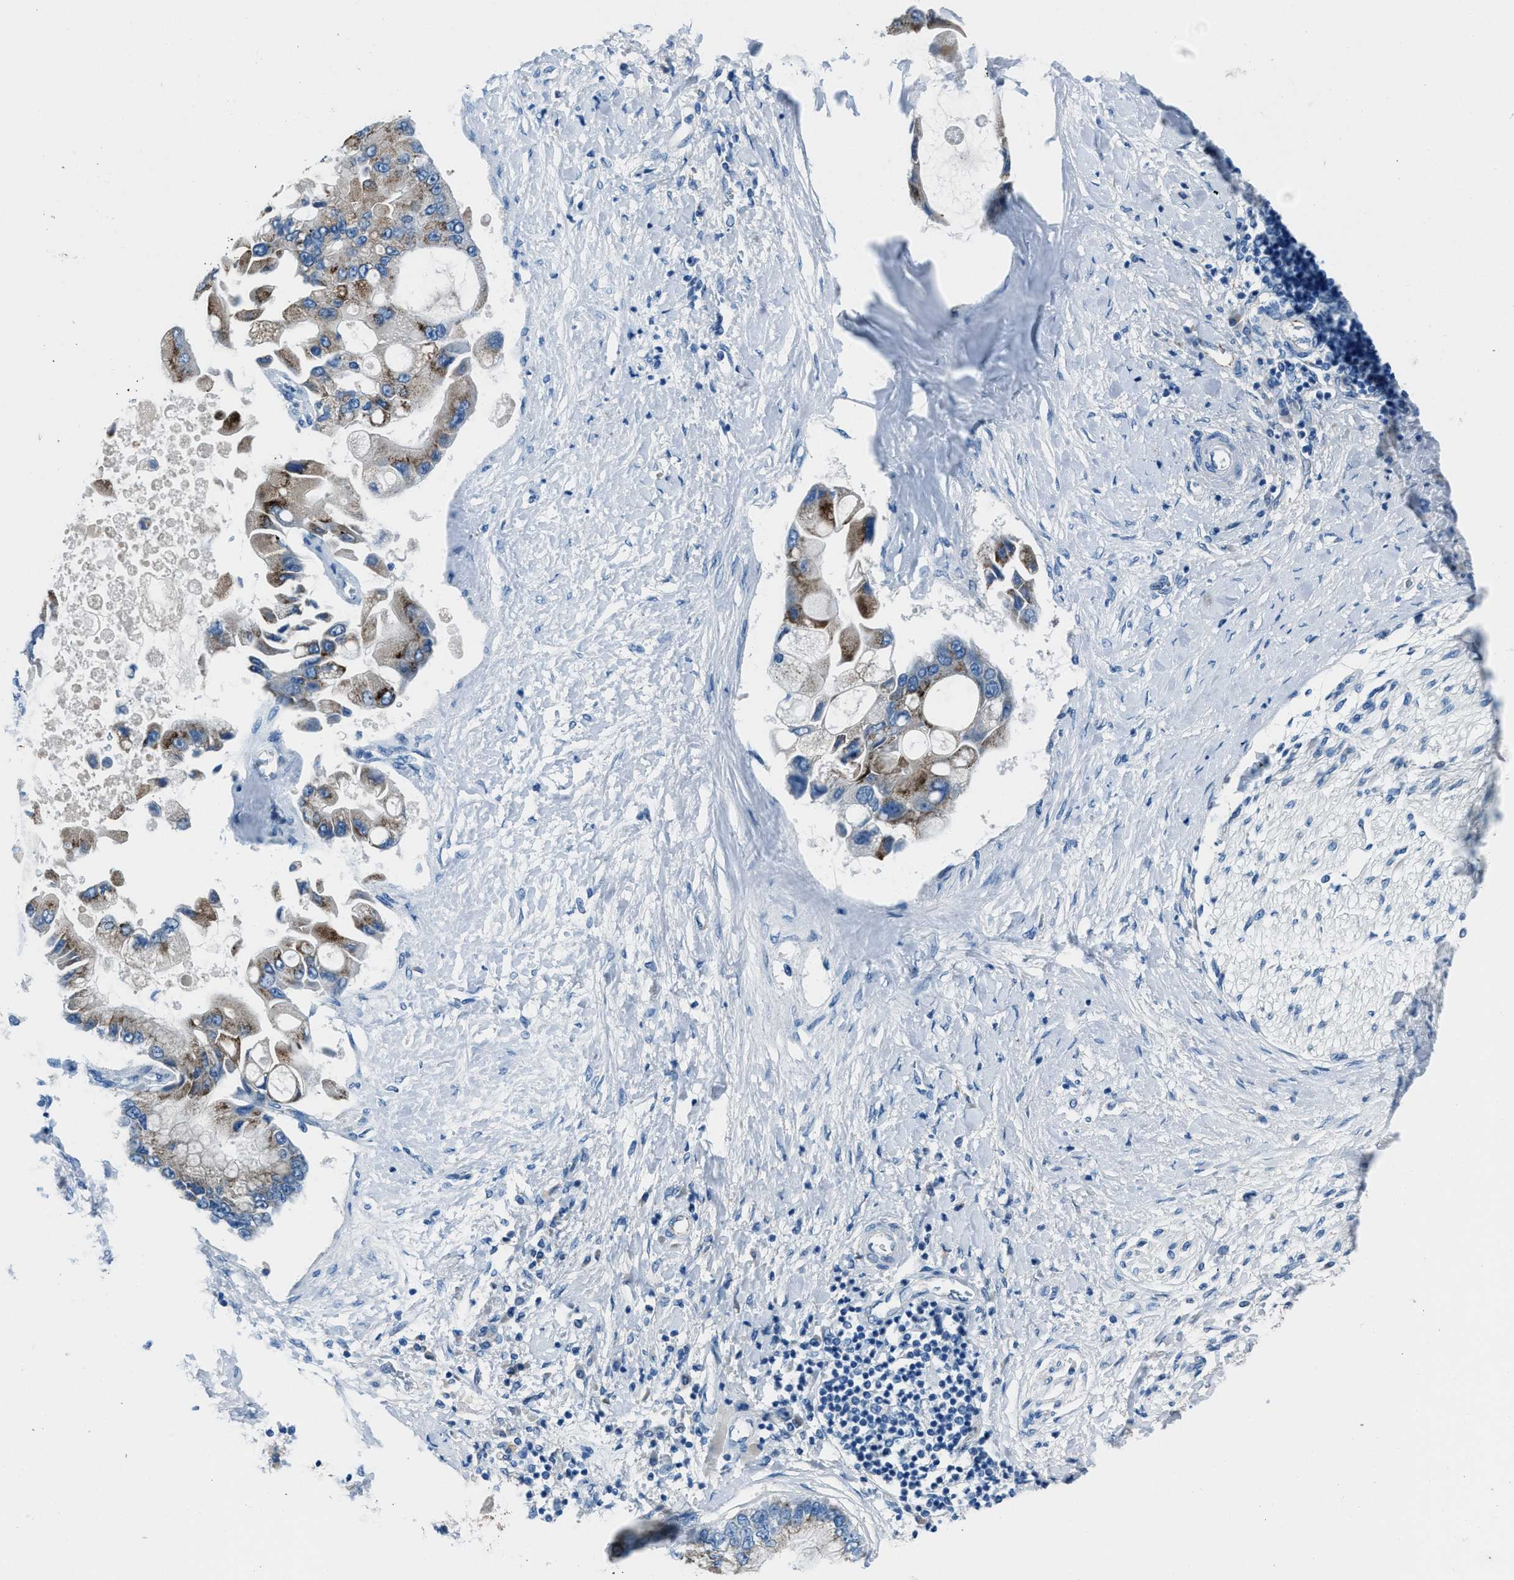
{"staining": {"intensity": "moderate", "quantity": "25%-75%", "location": "cytoplasmic/membranous"}, "tissue": "liver cancer", "cell_type": "Tumor cells", "image_type": "cancer", "snomed": [{"axis": "morphology", "description": "Cholangiocarcinoma"}, {"axis": "topography", "description": "Liver"}], "caption": "A brown stain labels moderate cytoplasmic/membranous expression of a protein in liver cancer (cholangiocarcinoma) tumor cells. (Brightfield microscopy of DAB IHC at high magnification).", "gene": "AMACR", "patient": {"sex": "male", "age": 50}}